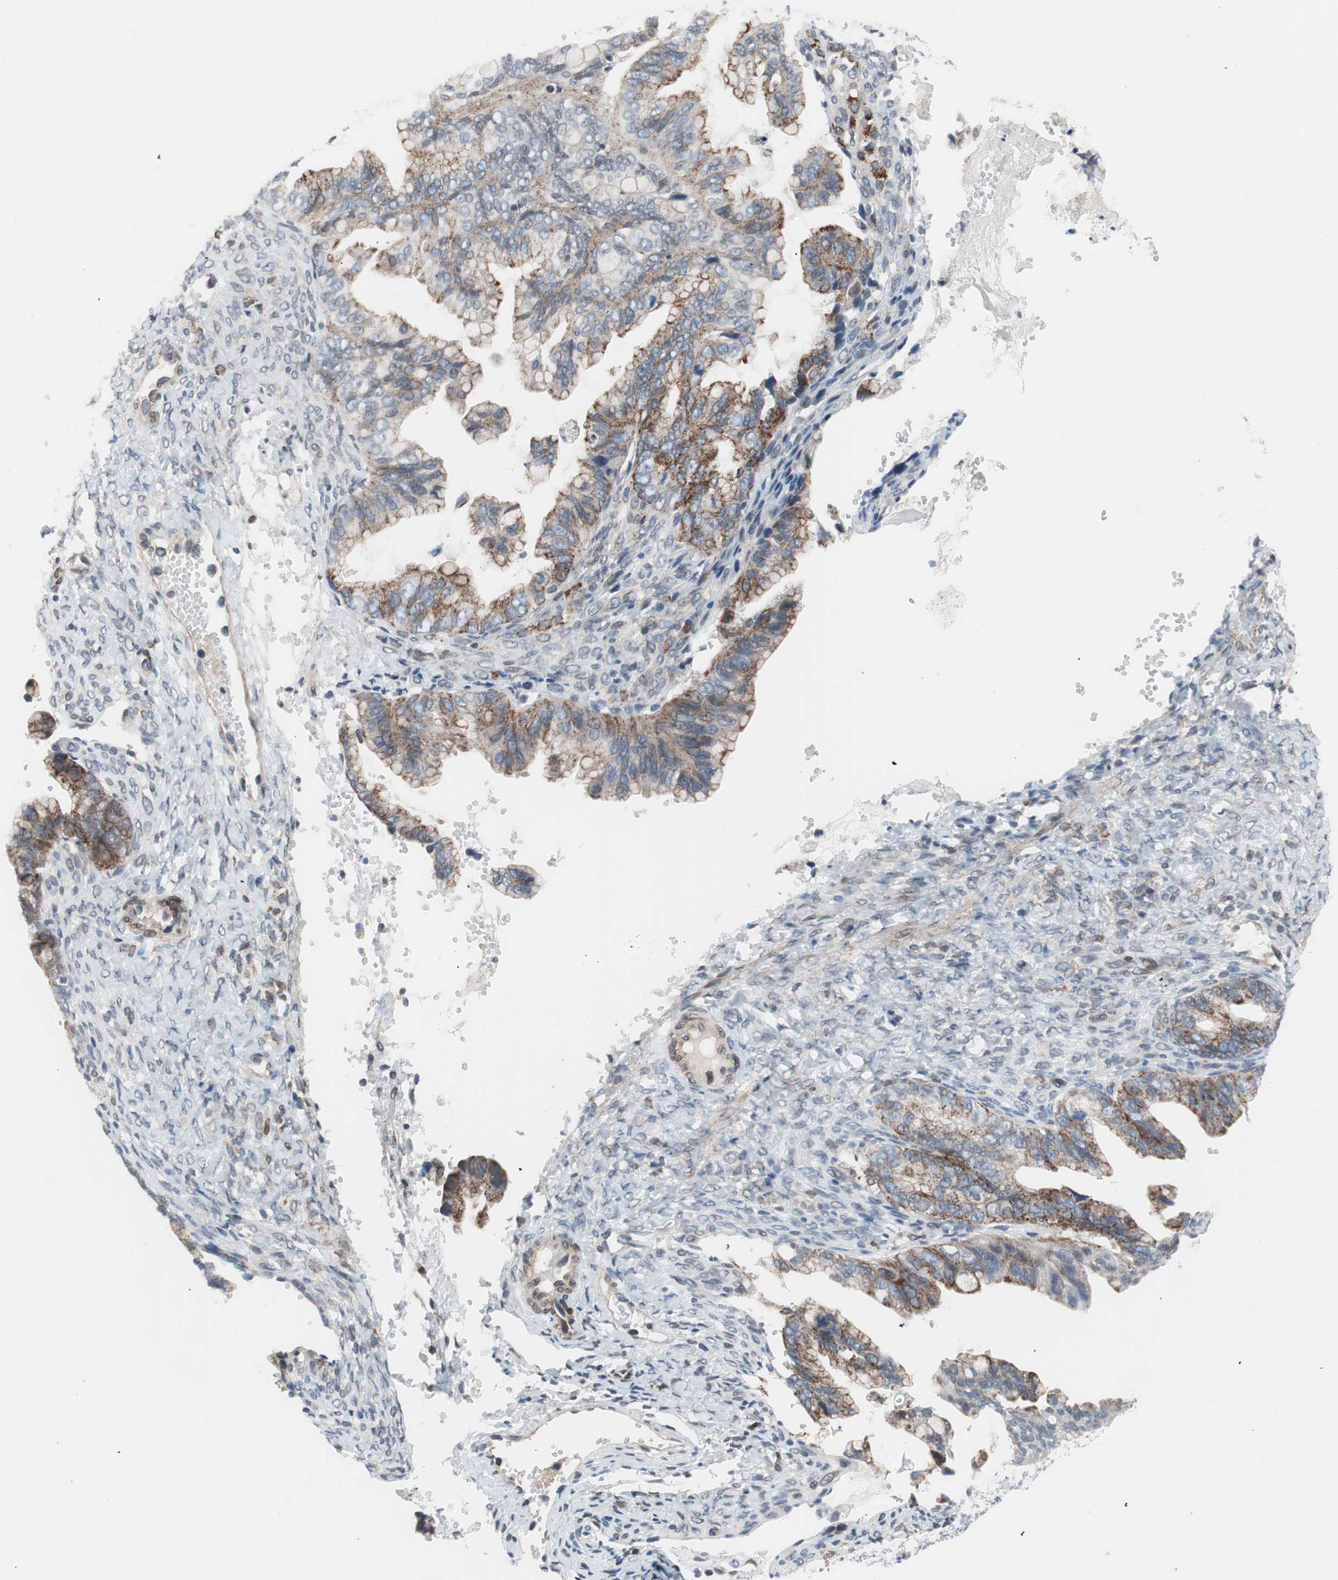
{"staining": {"intensity": "weak", "quantity": "25%-75%", "location": "cytoplasmic/membranous"}, "tissue": "ovarian cancer", "cell_type": "Tumor cells", "image_type": "cancer", "snomed": [{"axis": "morphology", "description": "Cystadenocarcinoma, mucinous, NOS"}, {"axis": "topography", "description": "Ovary"}], "caption": "Immunohistochemistry of ovarian cancer (mucinous cystadenocarcinoma) shows low levels of weak cytoplasmic/membranous staining in approximately 25%-75% of tumor cells.", "gene": "ARNT2", "patient": {"sex": "female", "age": 36}}